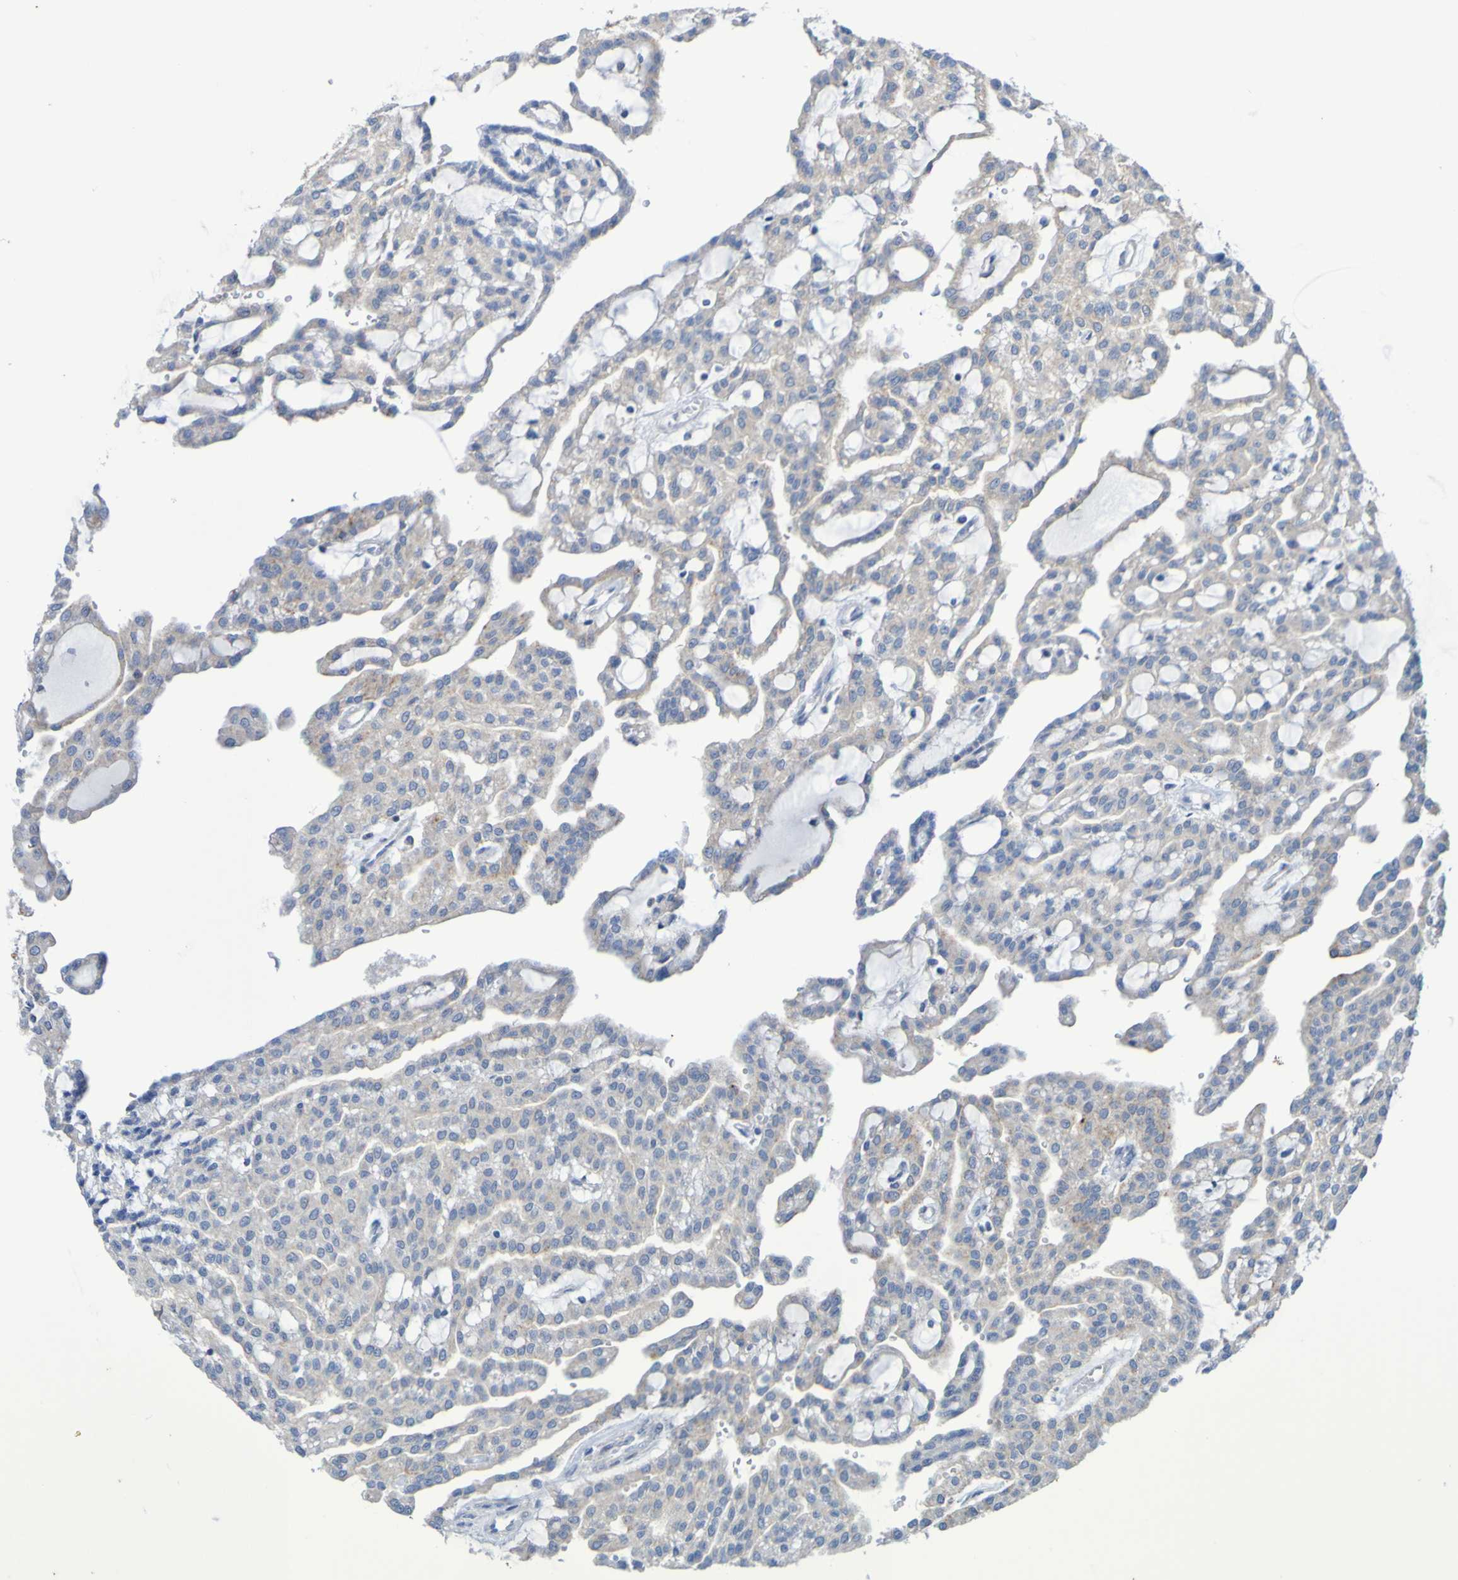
{"staining": {"intensity": "negative", "quantity": "none", "location": "none"}, "tissue": "renal cancer", "cell_type": "Tumor cells", "image_type": "cancer", "snomed": [{"axis": "morphology", "description": "Adenocarcinoma, NOS"}, {"axis": "topography", "description": "Kidney"}], "caption": "High power microscopy photomicrograph of an IHC histopathology image of renal cancer, revealing no significant positivity in tumor cells. Nuclei are stained in blue.", "gene": "ATIC", "patient": {"sex": "male", "age": 63}}